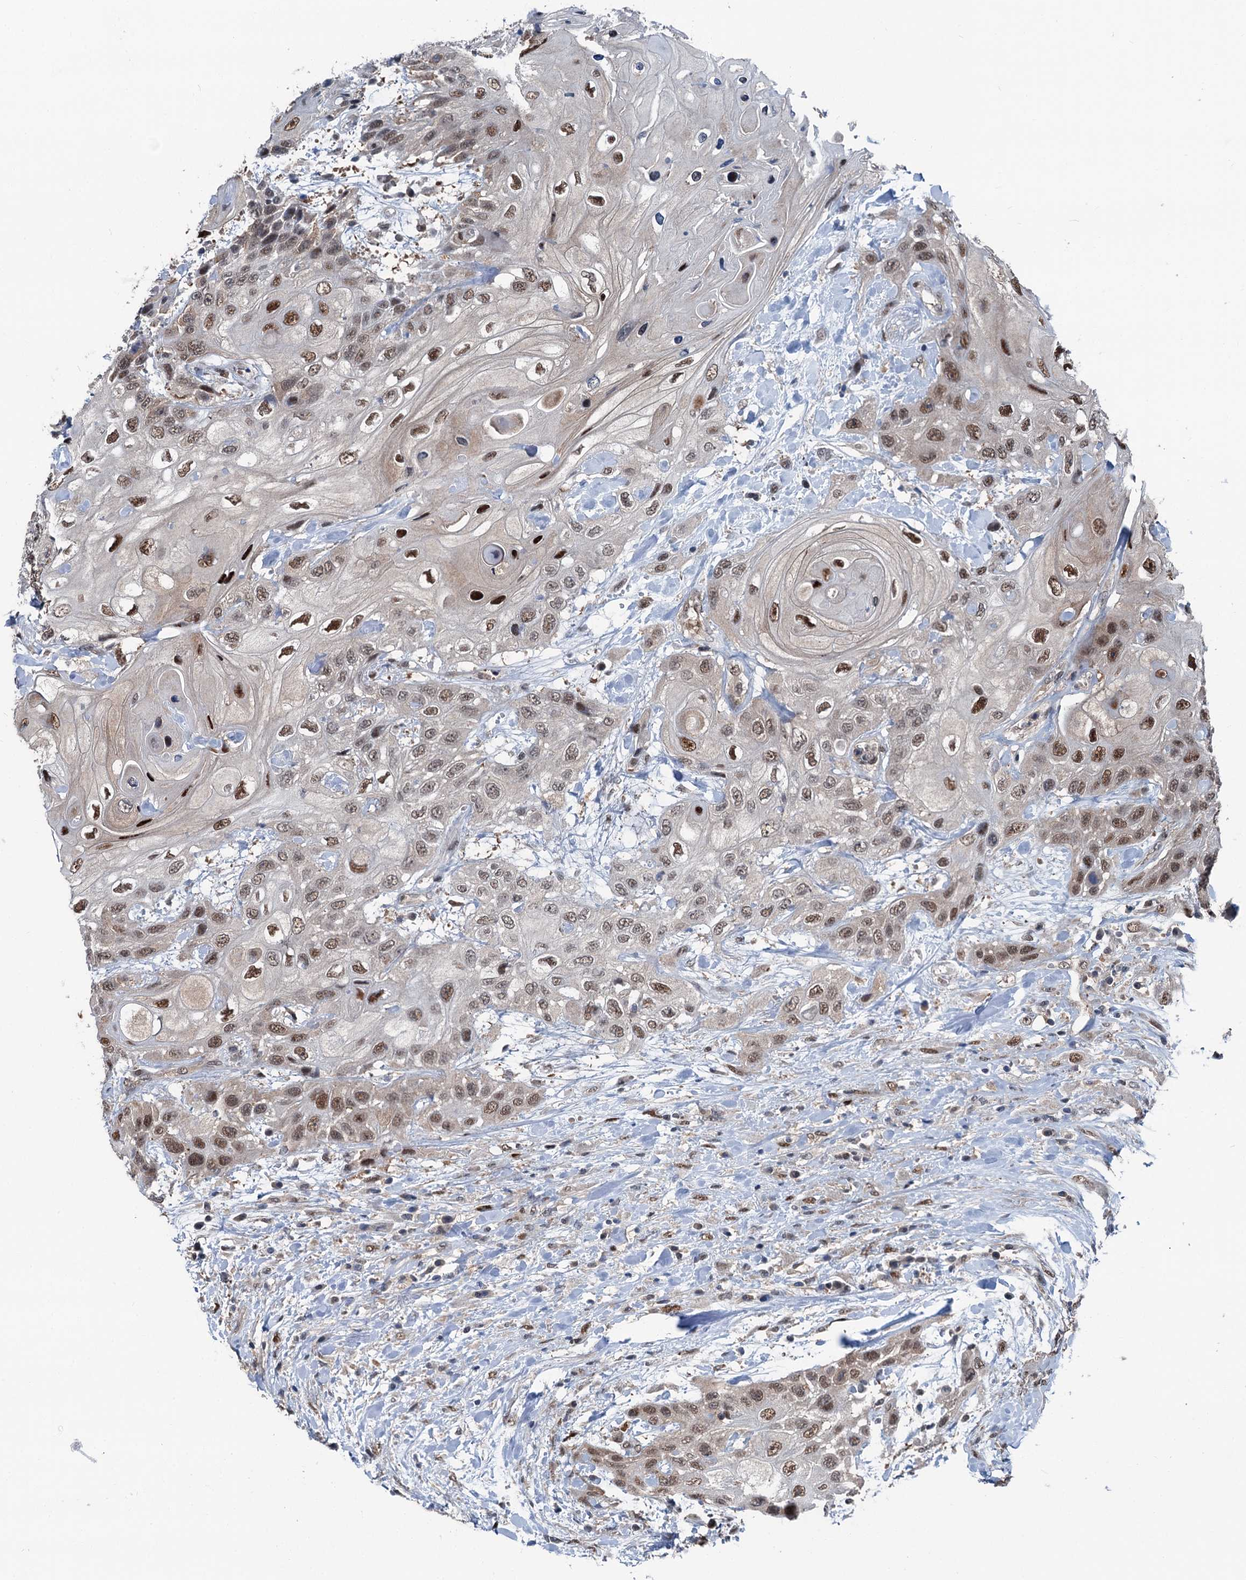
{"staining": {"intensity": "moderate", "quantity": ">75%", "location": "nuclear"}, "tissue": "head and neck cancer", "cell_type": "Tumor cells", "image_type": "cancer", "snomed": [{"axis": "morphology", "description": "Squamous cell carcinoma, NOS"}, {"axis": "topography", "description": "Head-Neck"}], "caption": "Protein expression analysis of human head and neck cancer (squamous cell carcinoma) reveals moderate nuclear staining in approximately >75% of tumor cells.", "gene": "PSMD13", "patient": {"sex": "female", "age": 43}}